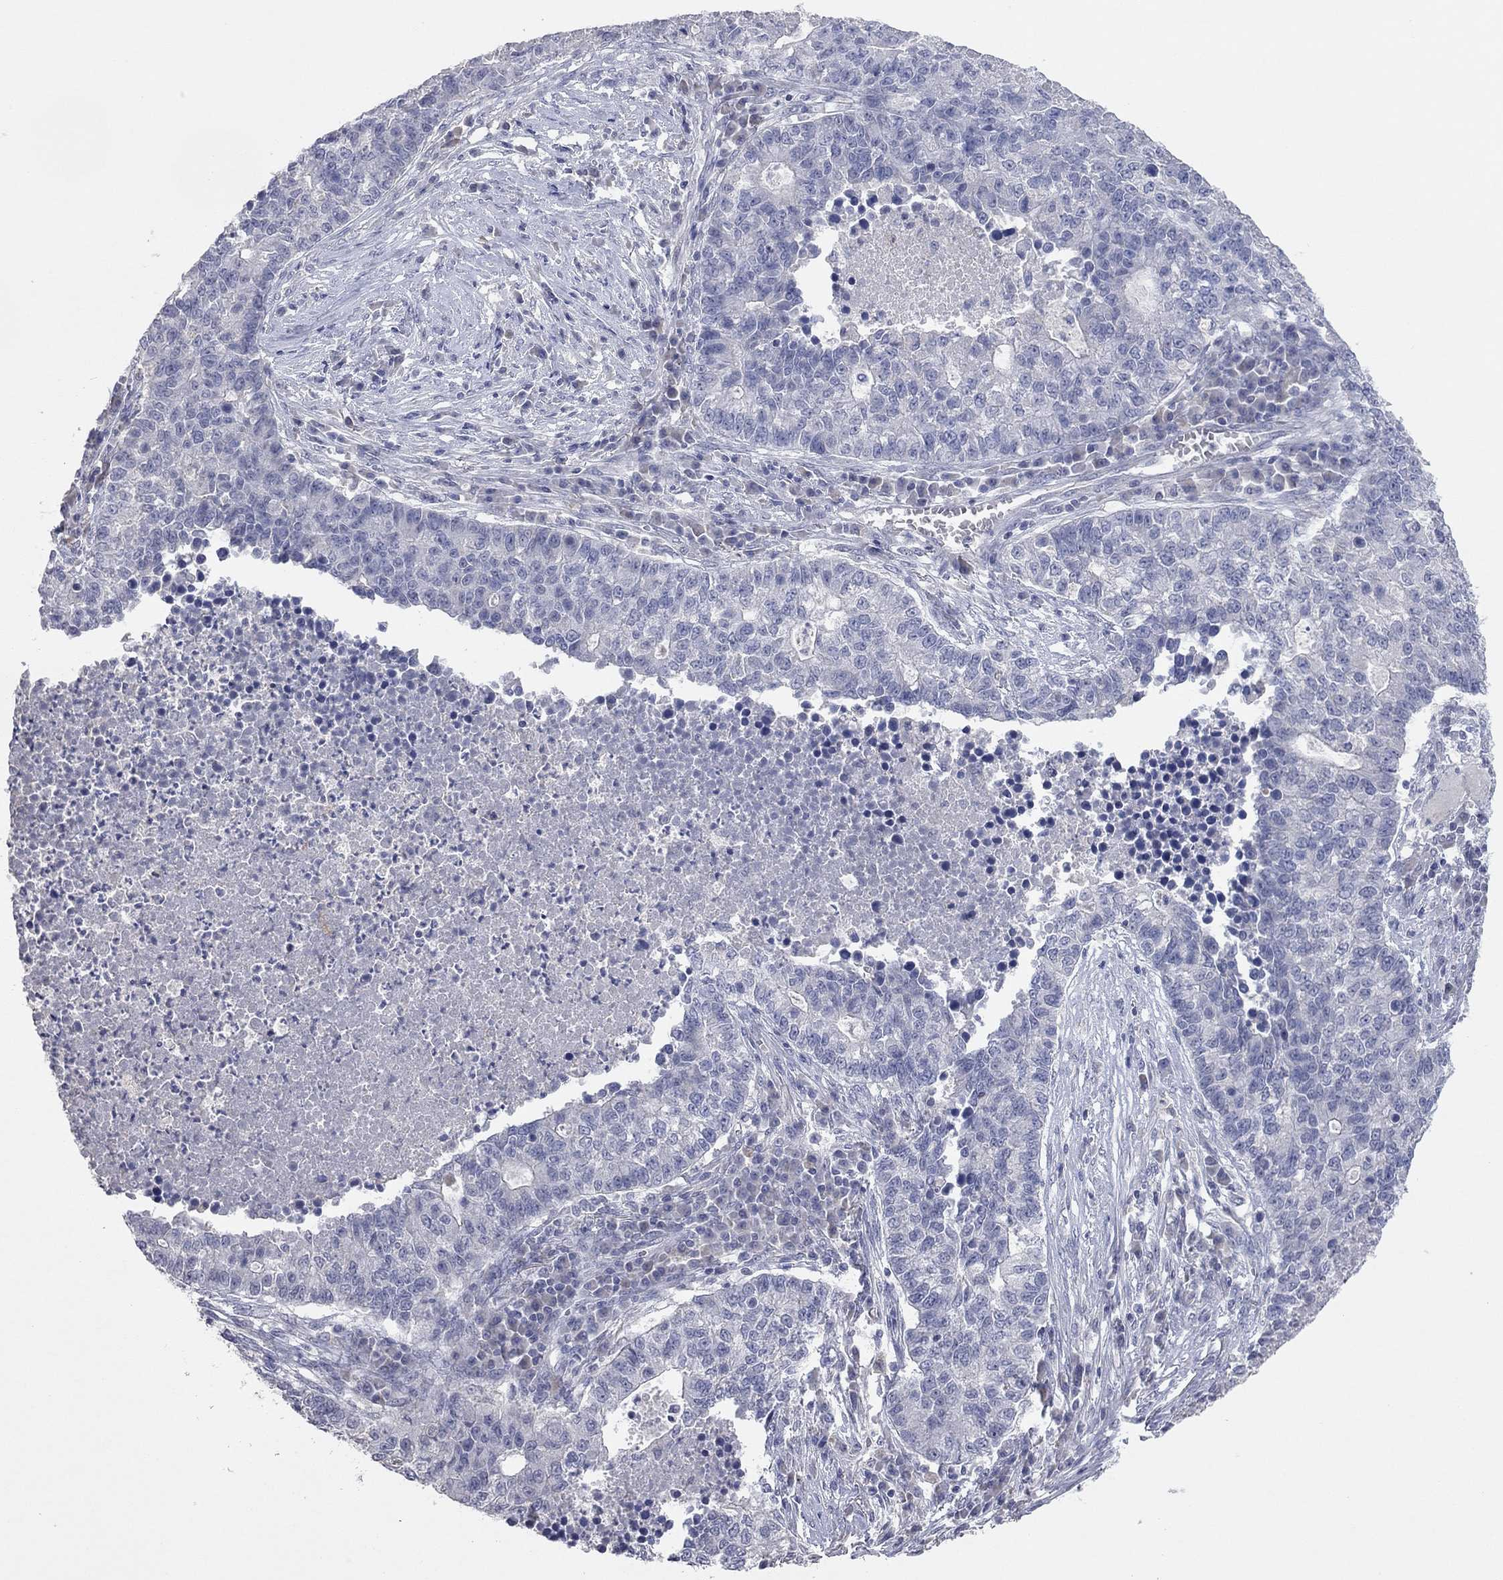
{"staining": {"intensity": "negative", "quantity": "none", "location": "none"}, "tissue": "lung cancer", "cell_type": "Tumor cells", "image_type": "cancer", "snomed": [{"axis": "morphology", "description": "Adenocarcinoma, NOS"}, {"axis": "topography", "description": "Lung"}], "caption": "Protein analysis of lung adenocarcinoma exhibits no significant positivity in tumor cells. (DAB immunohistochemistry (IHC) with hematoxylin counter stain).", "gene": "MMP13", "patient": {"sex": "male", "age": 57}}